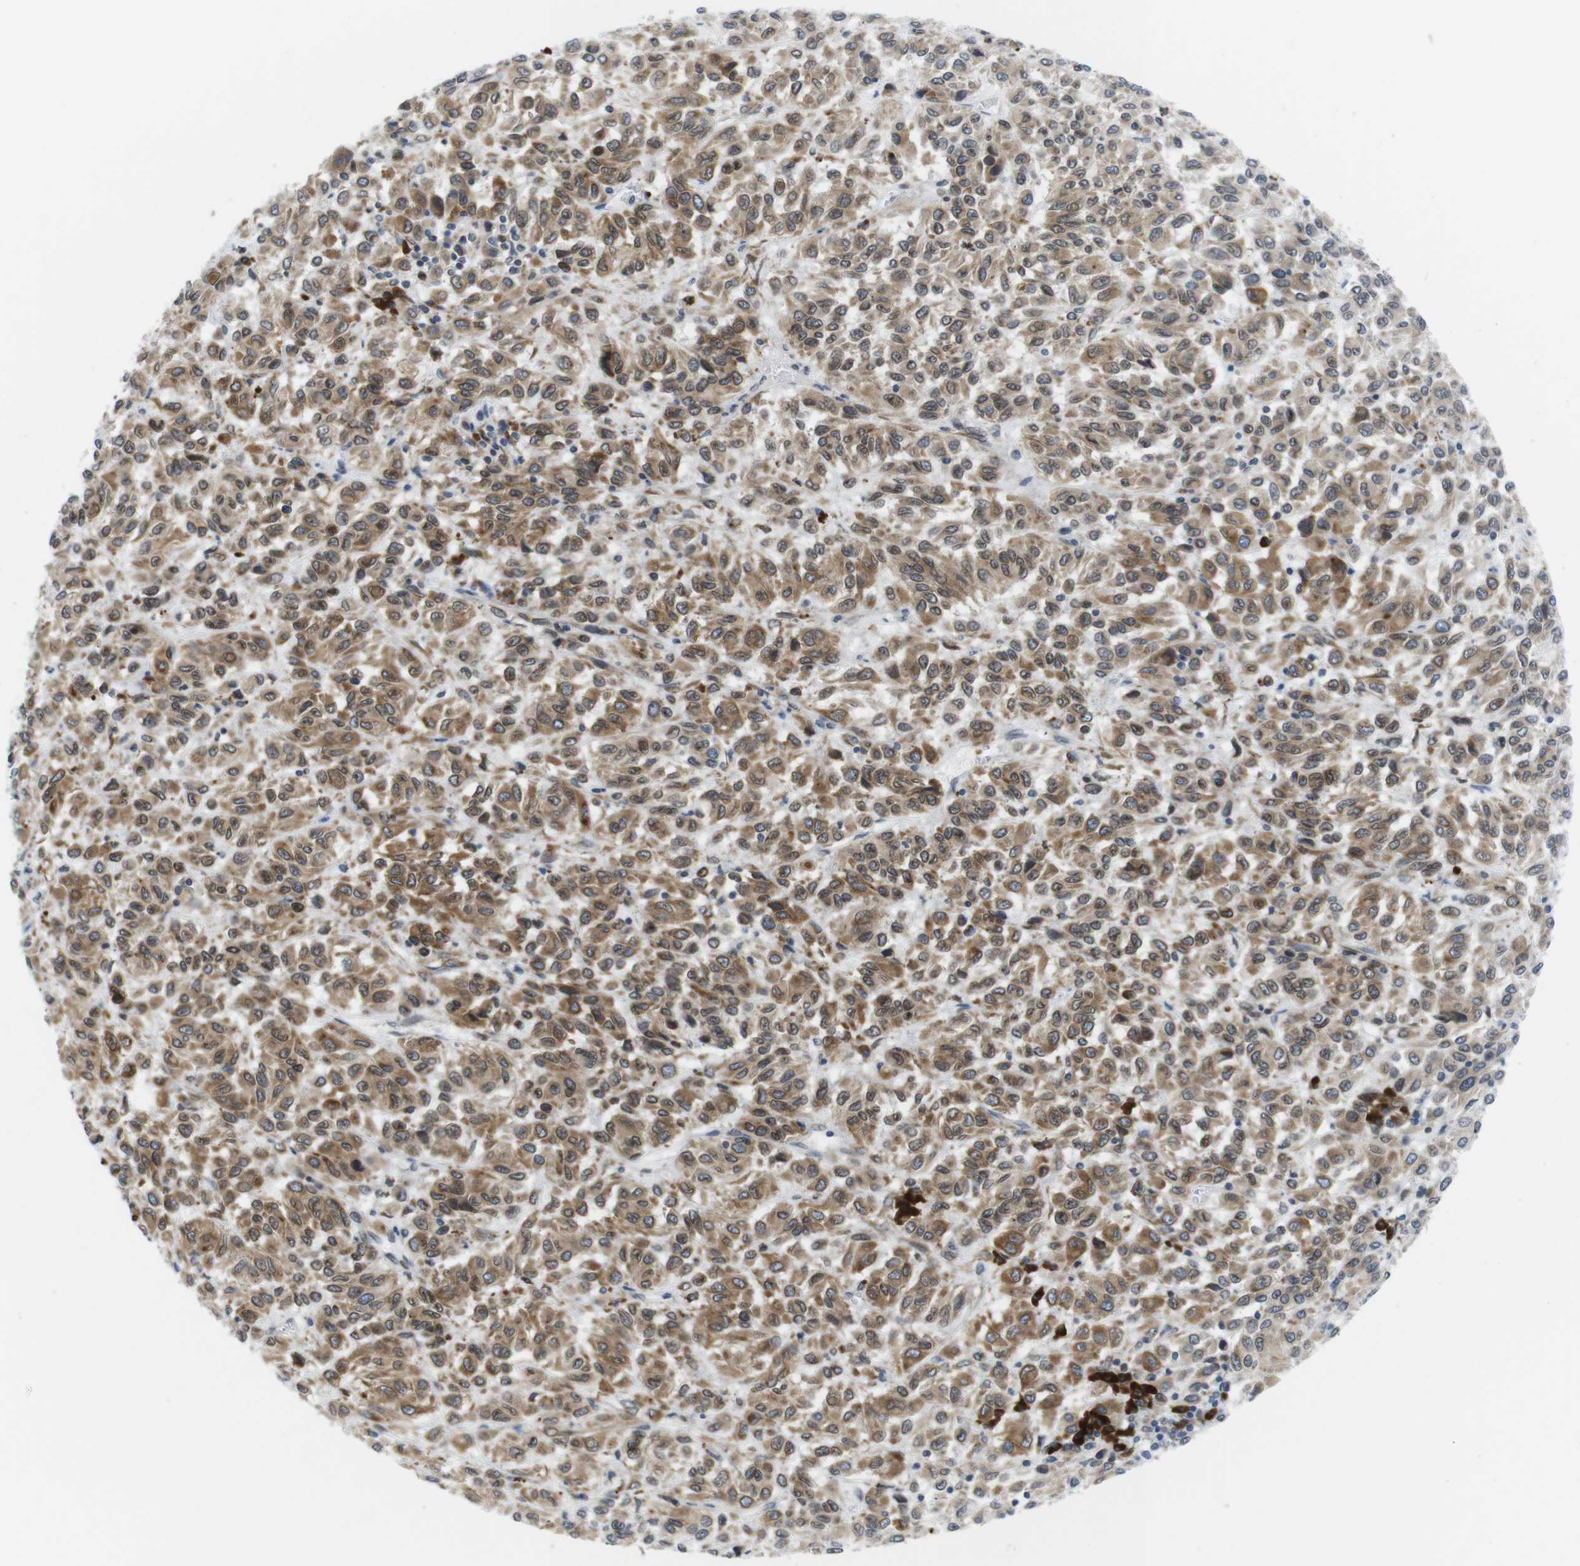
{"staining": {"intensity": "moderate", "quantity": ">75%", "location": "cytoplasmic/membranous"}, "tissue": "melanoma", "cell_type": "Tumor cells", "image_type": "cancer", "snomed": [{"axis": "morphology", "description": "Malignant melanoma, Metastatic site"}, {"axis": "topography", "description": "Lung"}], "caption": "Tumor cells exhibit medium levels of moderate cytoplasmic/membranous staining in about >75% of cells in malignant melanoma (metastatic site). The staining was performed using DAB (3,3'-diaminobenzidine) to visualize the protein expression in brown, while the nuclei were stained in blue with hematoxylin (Magnification: 20x).", "gene": "ERGIC3", "patient": {"sex": "male", "age": 64}}